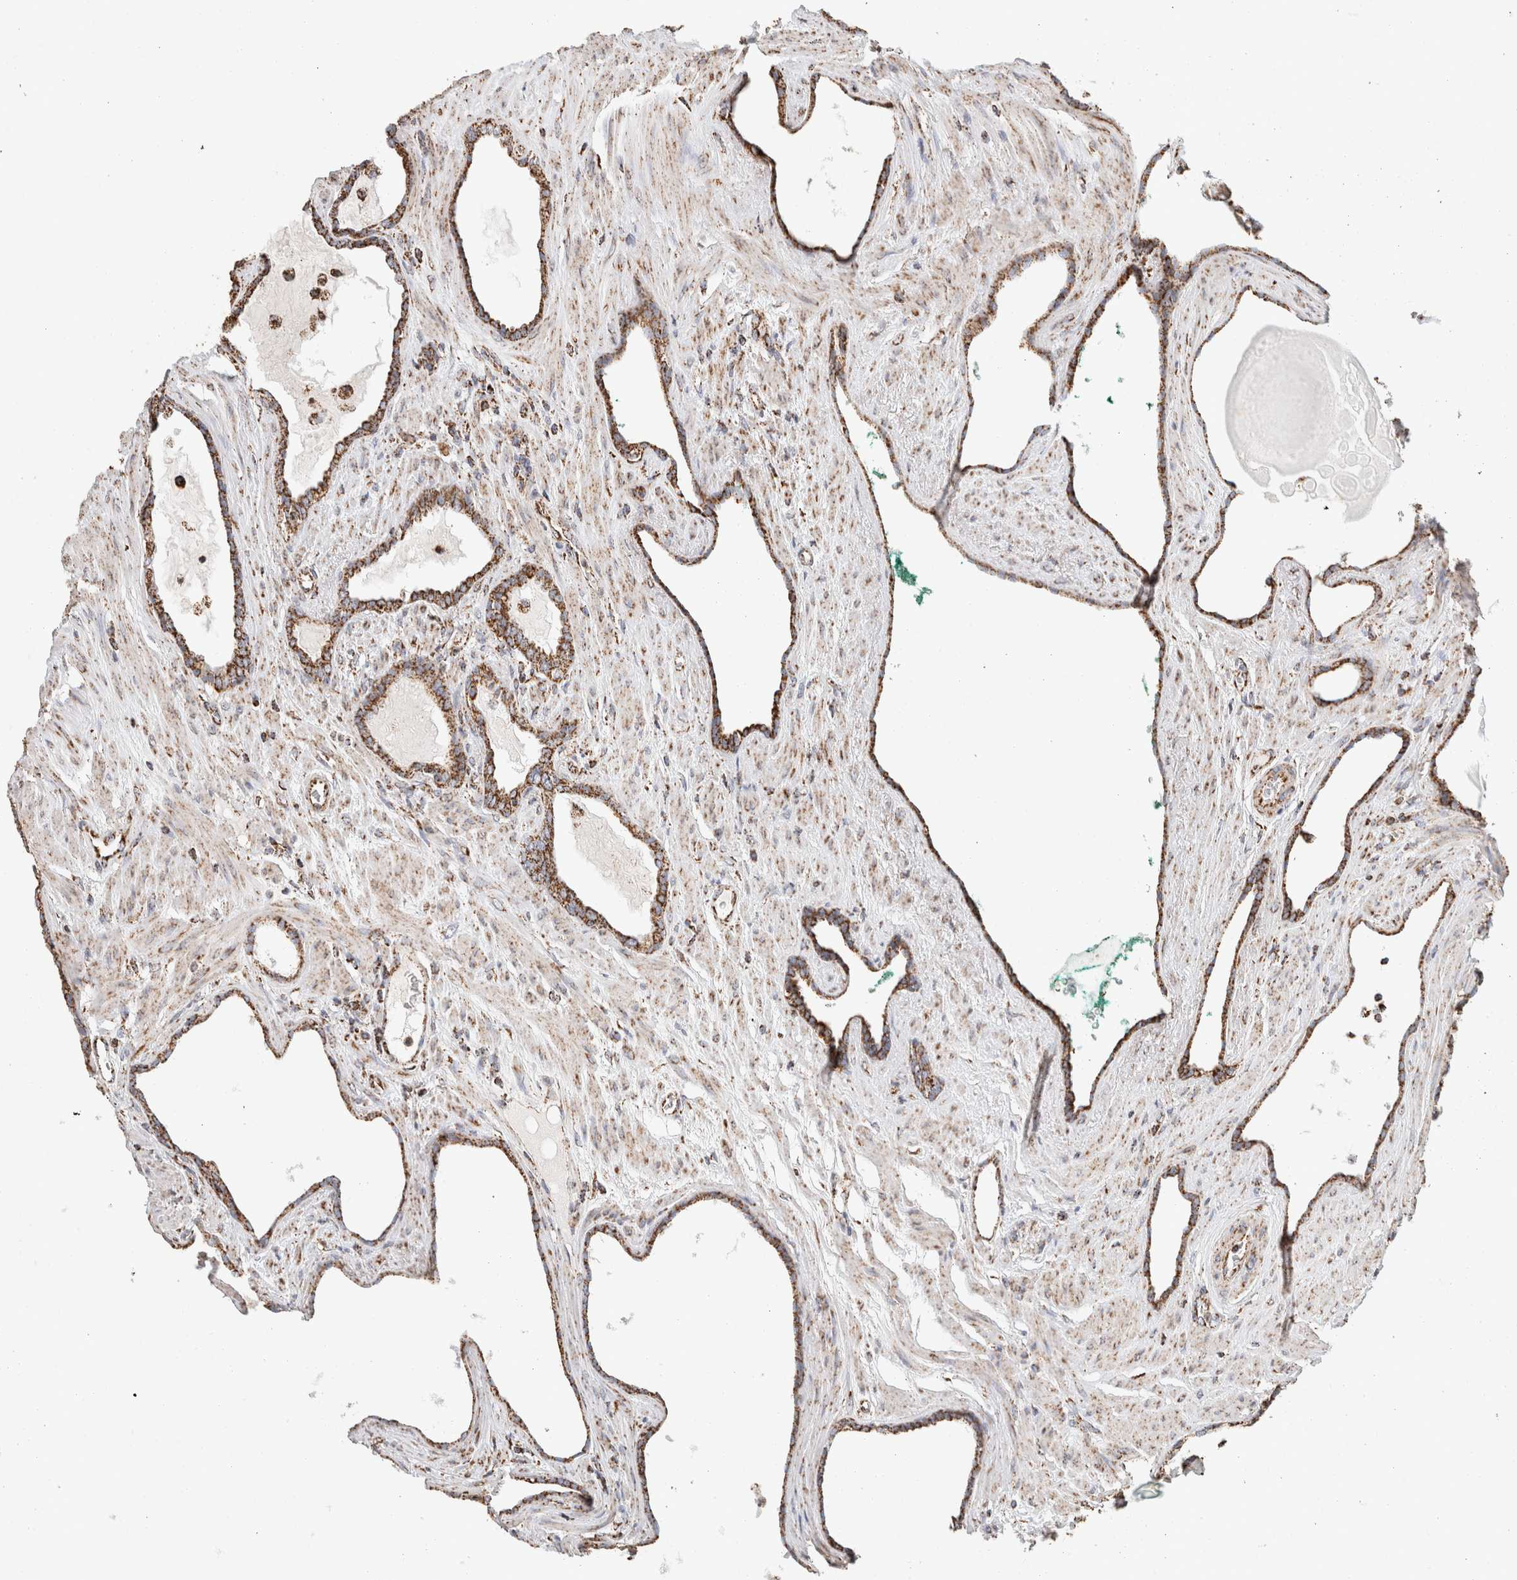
{"staining": {"intensity": "moderate", "quantity": ">75%", "location": "cytoplasmic/membranous"}, "tissue": "prostate cancer", "cell_type": "Tumor cells", "image_type": "cancer", "snomed": [{"axis": "morphology", "description": "Adenocarcinoma, Low grade"}, {"axis": "topography", "description": "Prostate"}], "caption": "Prostate low-grade adenocarcinoma stained with immunohistochemistry exhibits moderate cytoplasmic/membranous positivity in about >75% of tumor cells.", "gene": "C1QBP", "patient": {"sex": "male", "age": 70}}